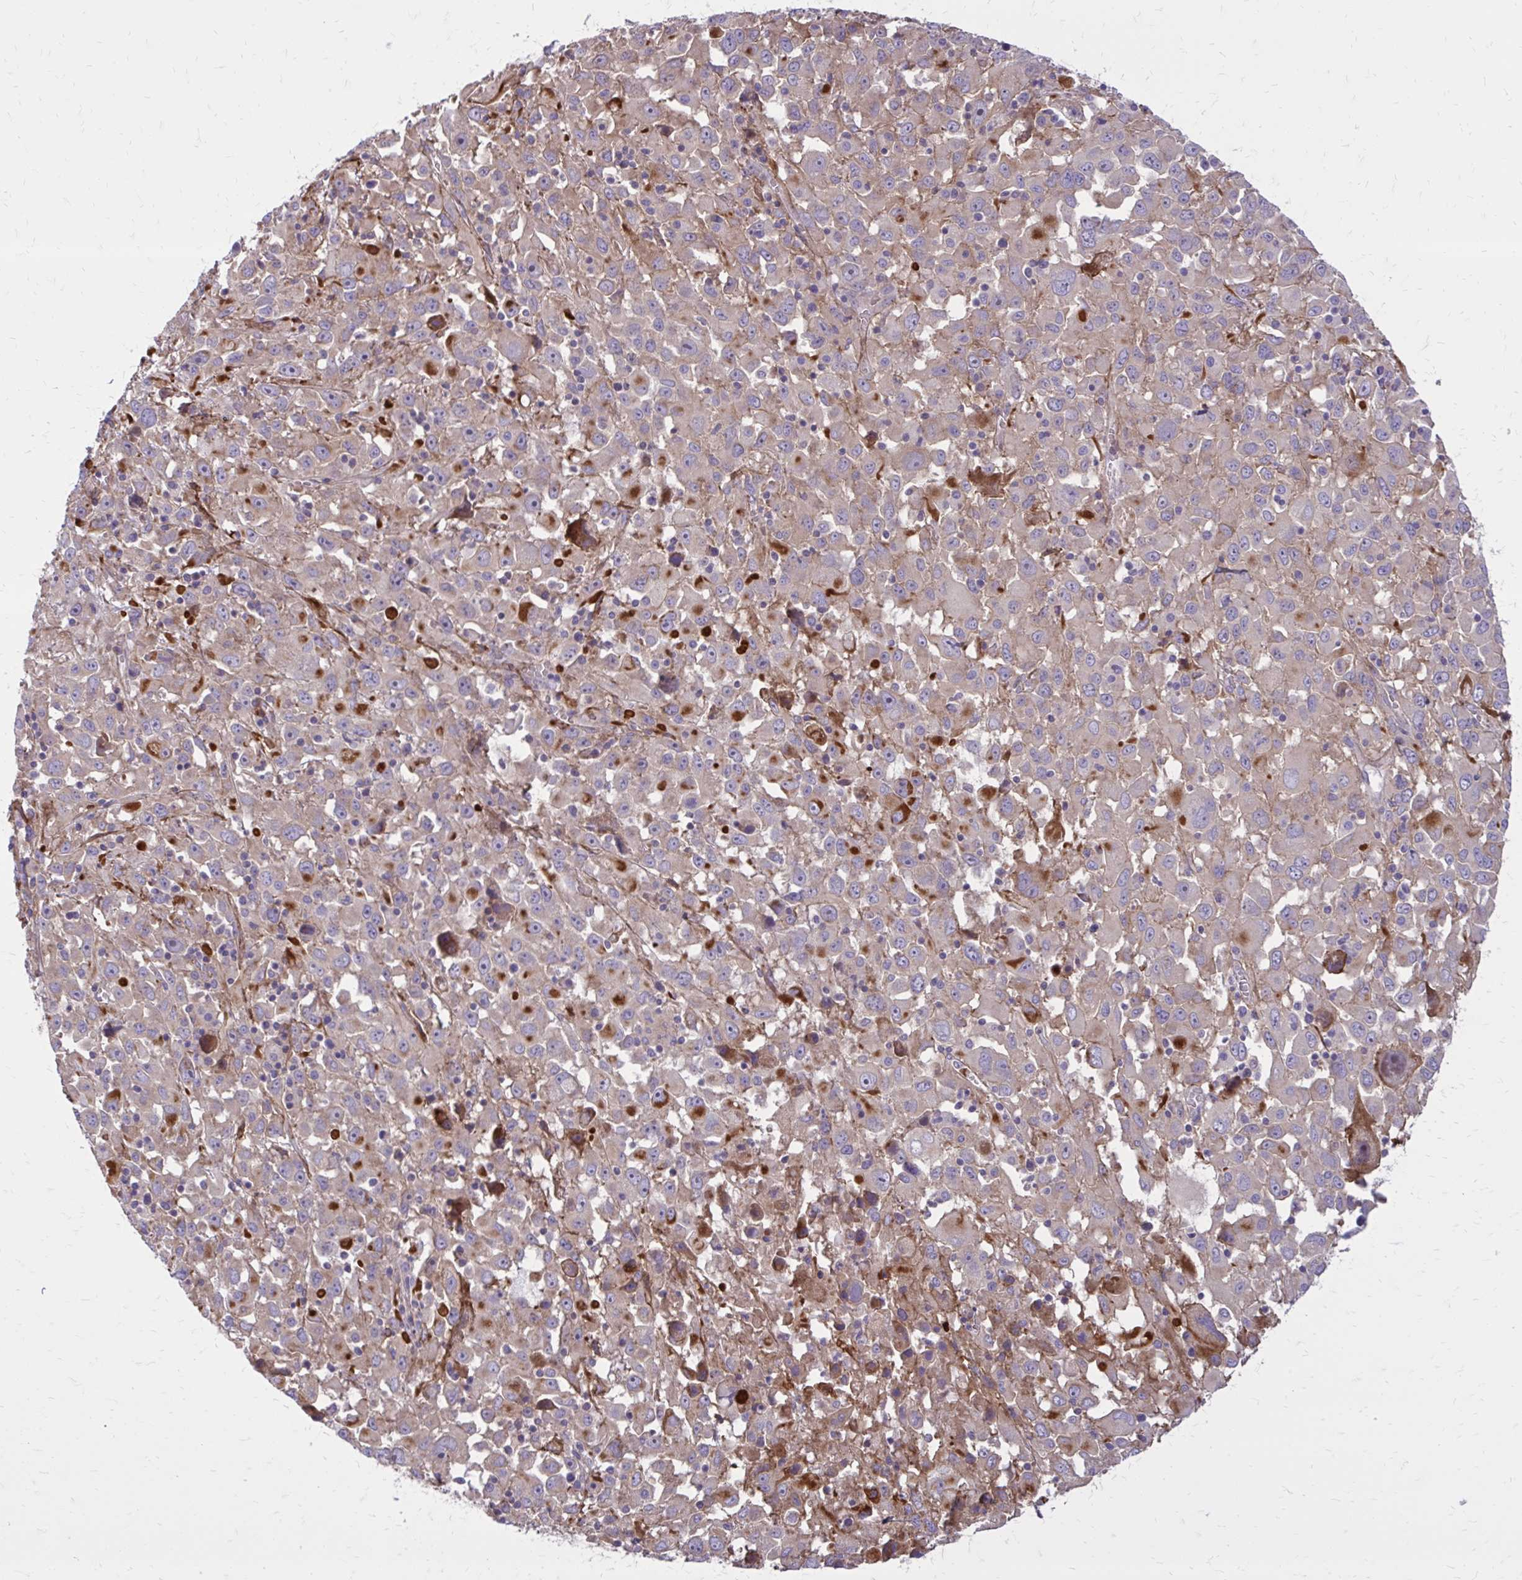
{"staining": {"intensity": "strong", "quantity": "<25%", "location": "cytoplasmic/membranous"}, "tissue": "melanoma", "cell_type": "Tumor cells", "image_type": "cancer", "snomed": [{"axis": "morphology", "description": "Malignant melanoma, Metastatic site"}, {"axis": "topography", "description": "Soft tissue"}], "caption": "Immunohistochemistry of melanoma displays medium levels of strong cytoplasmic/membranous expression in approximately <25% of tumor cells. (brown staining indicates protein expression, while blue staining denotes nuclei).", "gene": "FAP", "patient": {"sex": "male", "age": 50}}